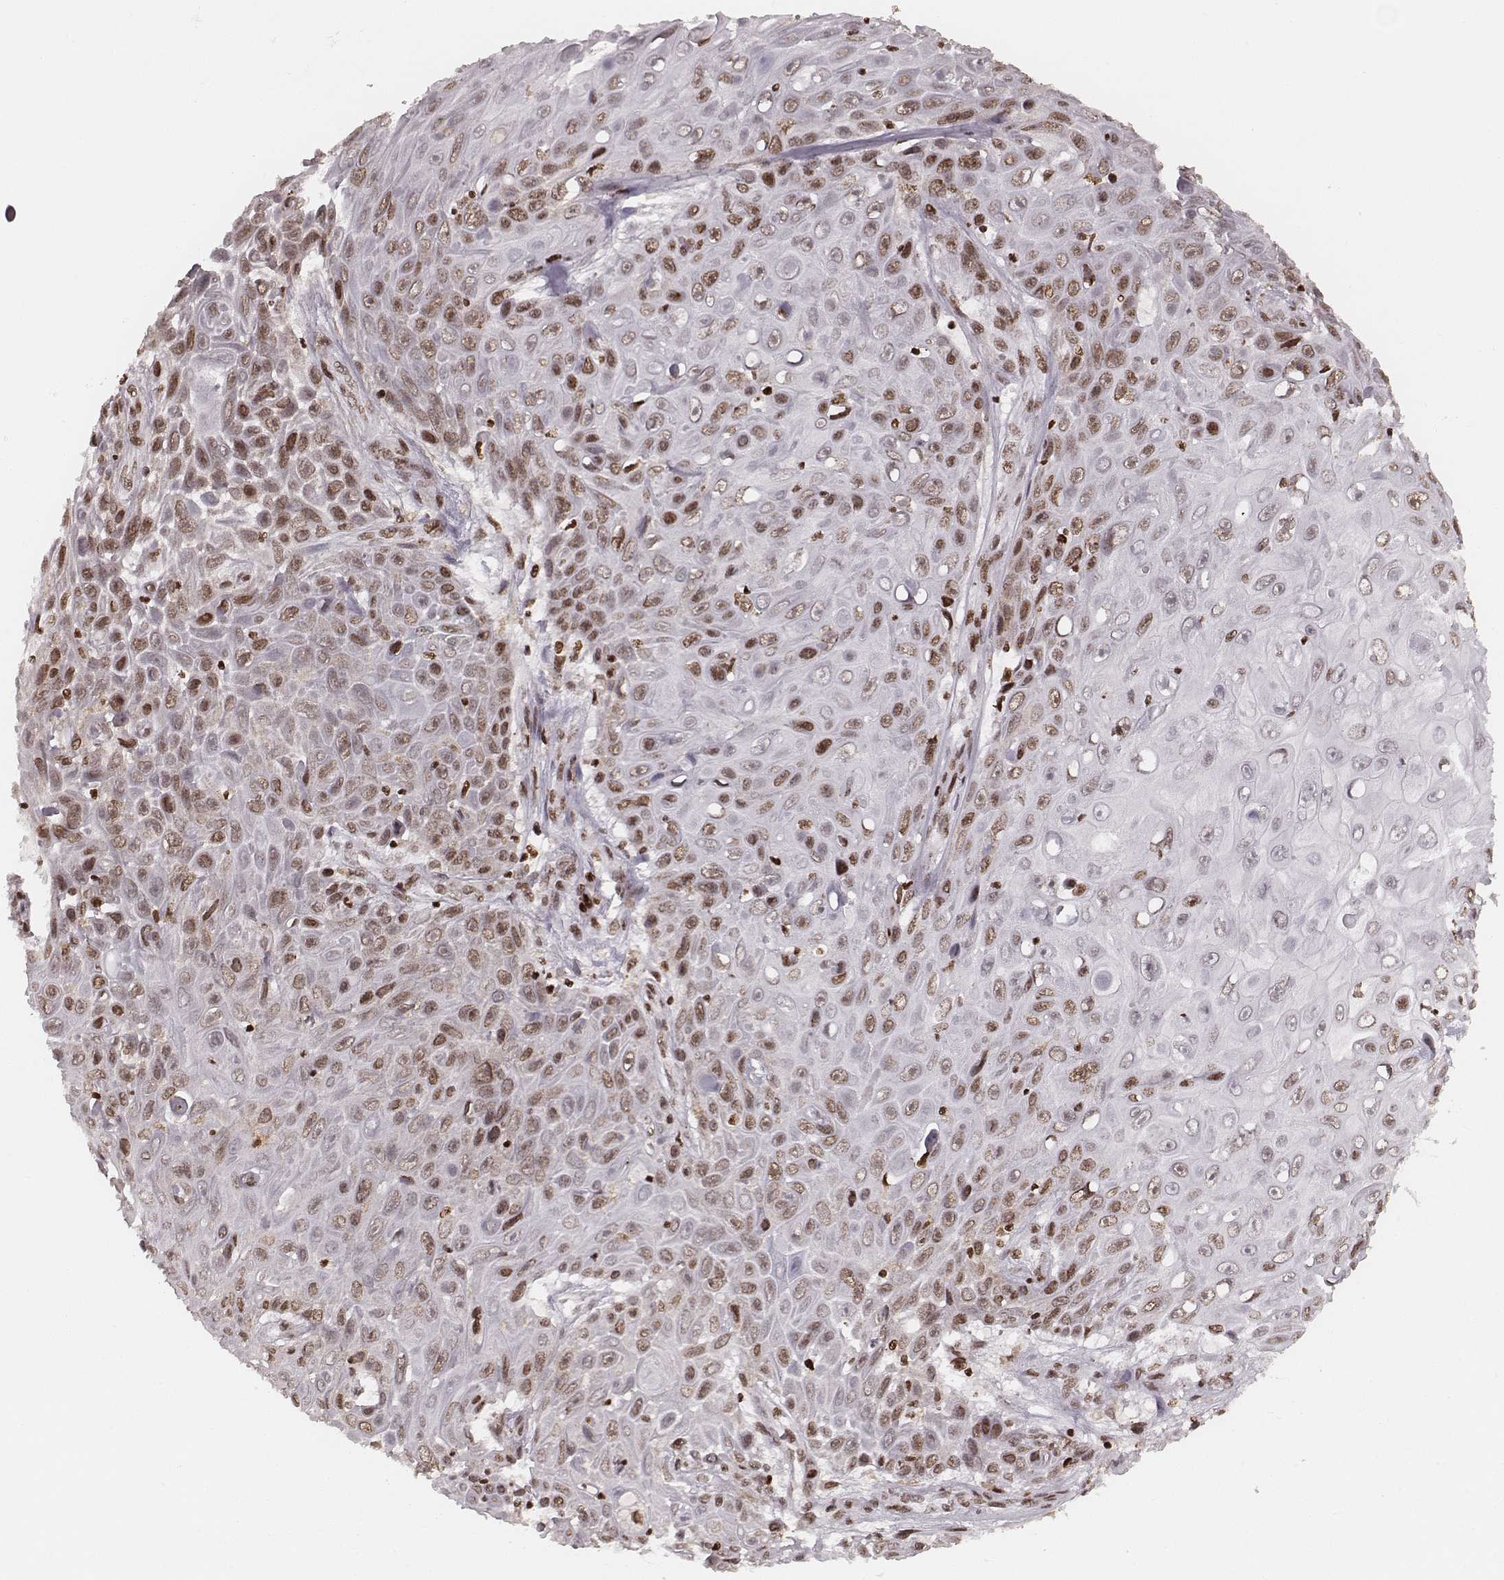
{"staining": {"intensity": "moderate", "quantity": ">75%", "location": "nuclear"}, "tissue": "skin cancer", "cell_type": "Tumor cells", "image_type": "cancer", "snomed": [{"axis": "morphology", "description": "Squamous cell carcinoma, NOS"}, {"axis": "topography", "description": "Skin"}], "caption": "IHC image of skin squamous cell carcinoma stained for a protein (brown), which exhibits medium levels of moderate nuclear positivity in about >75% of tumor cells.", "gene": "PARP1", "patient": {"sex": "male", "age": 82}}